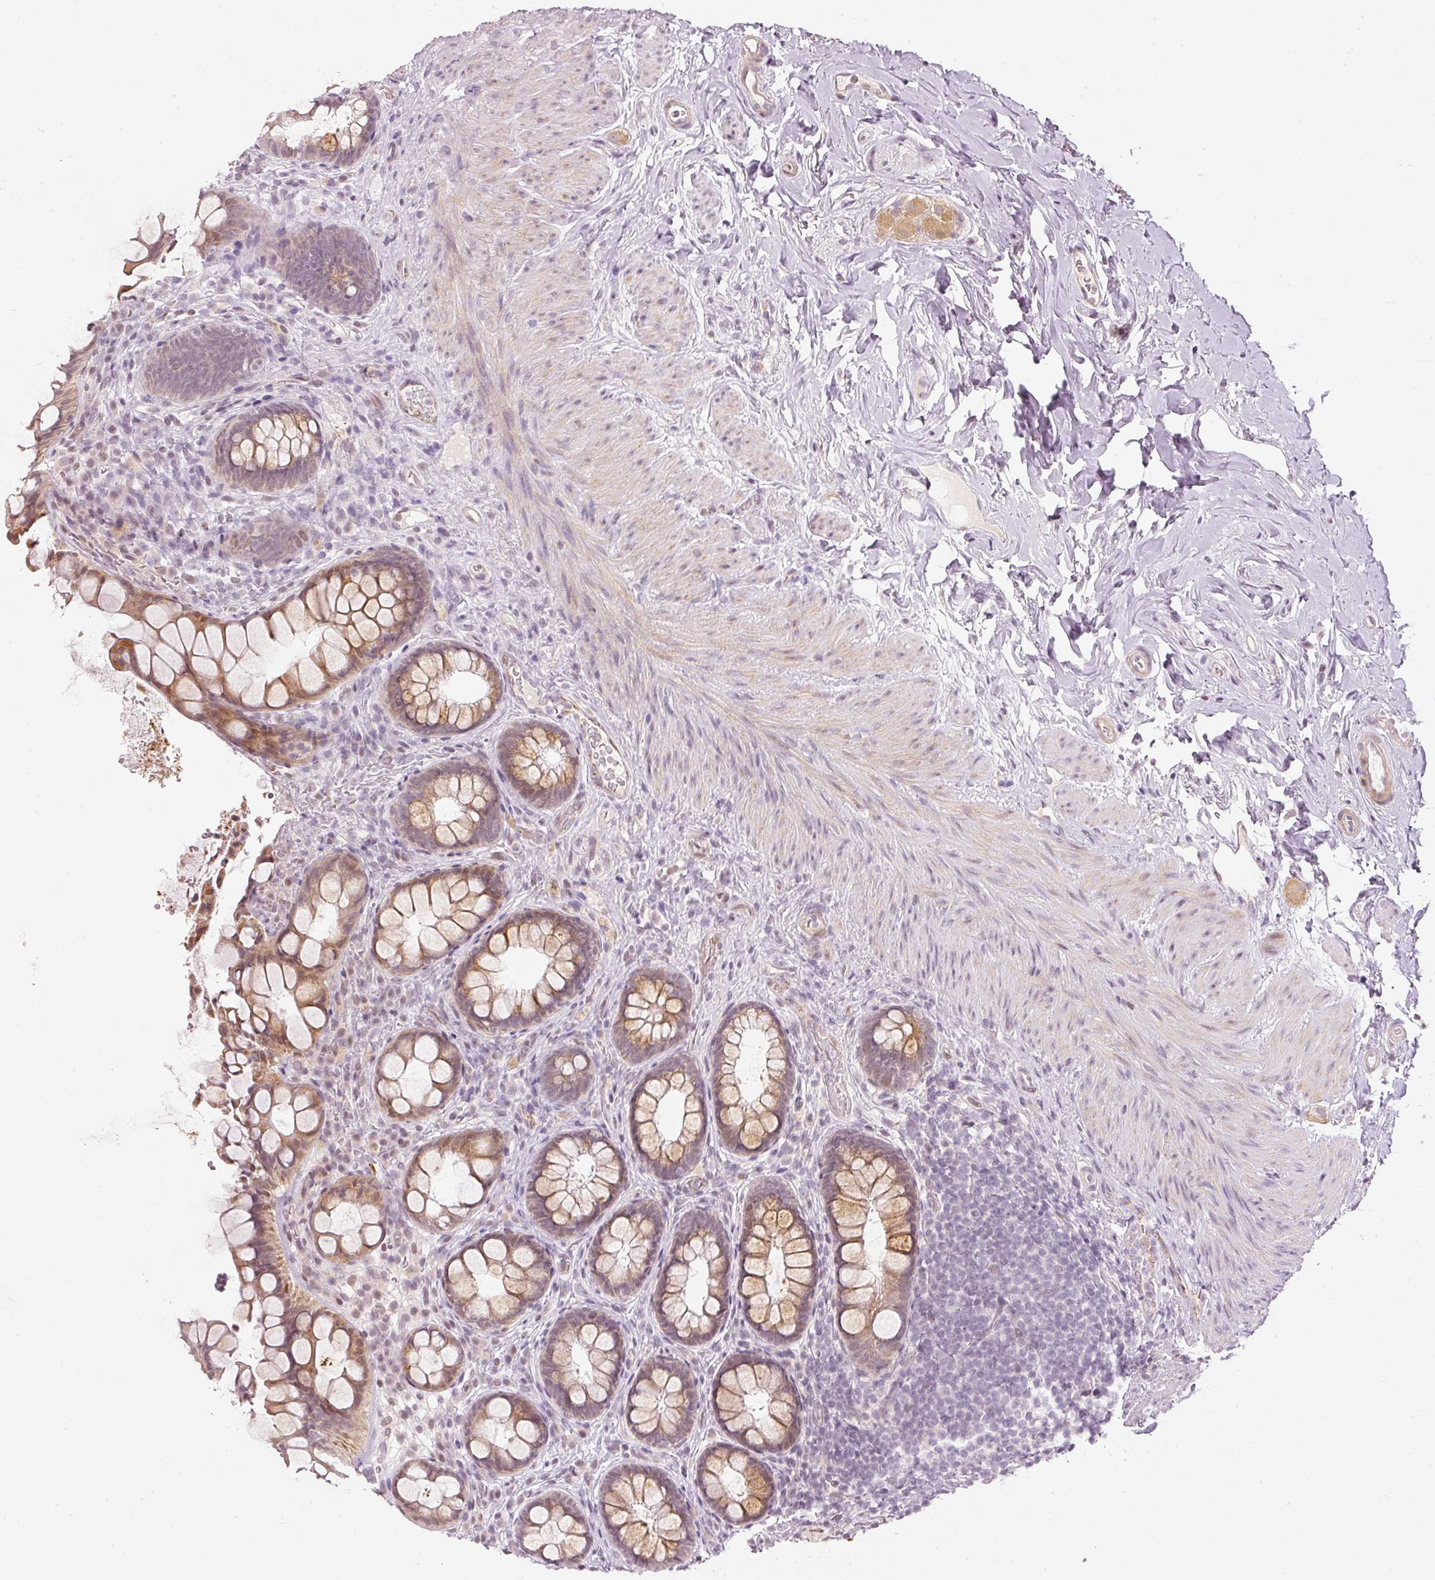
{"staining": {"intensity": "moderate", "quantity": ">75%", "location": "cytoplasmic/membranous"}, "tissue": "rectum", "cell_type": "Glandular cells", "image_type": "normal", "snomed": [{"axis": "morphology", "description": "Normal tissue, NOS"}, {"axis": "topography", "description": "Rectum"}, {"axis": "topography", "description": "Peripheral nerve tissue"}], "caption": "An immunohistochemistry (IHC) photomicrograph of unremarkable tissue is shown. Protein staining in brown labels moderate cytoplasmic/membranous positivity in rectum within glandular cells.", "gene": "NRDE2", "patient": {"sex": "female", "age": 69}}